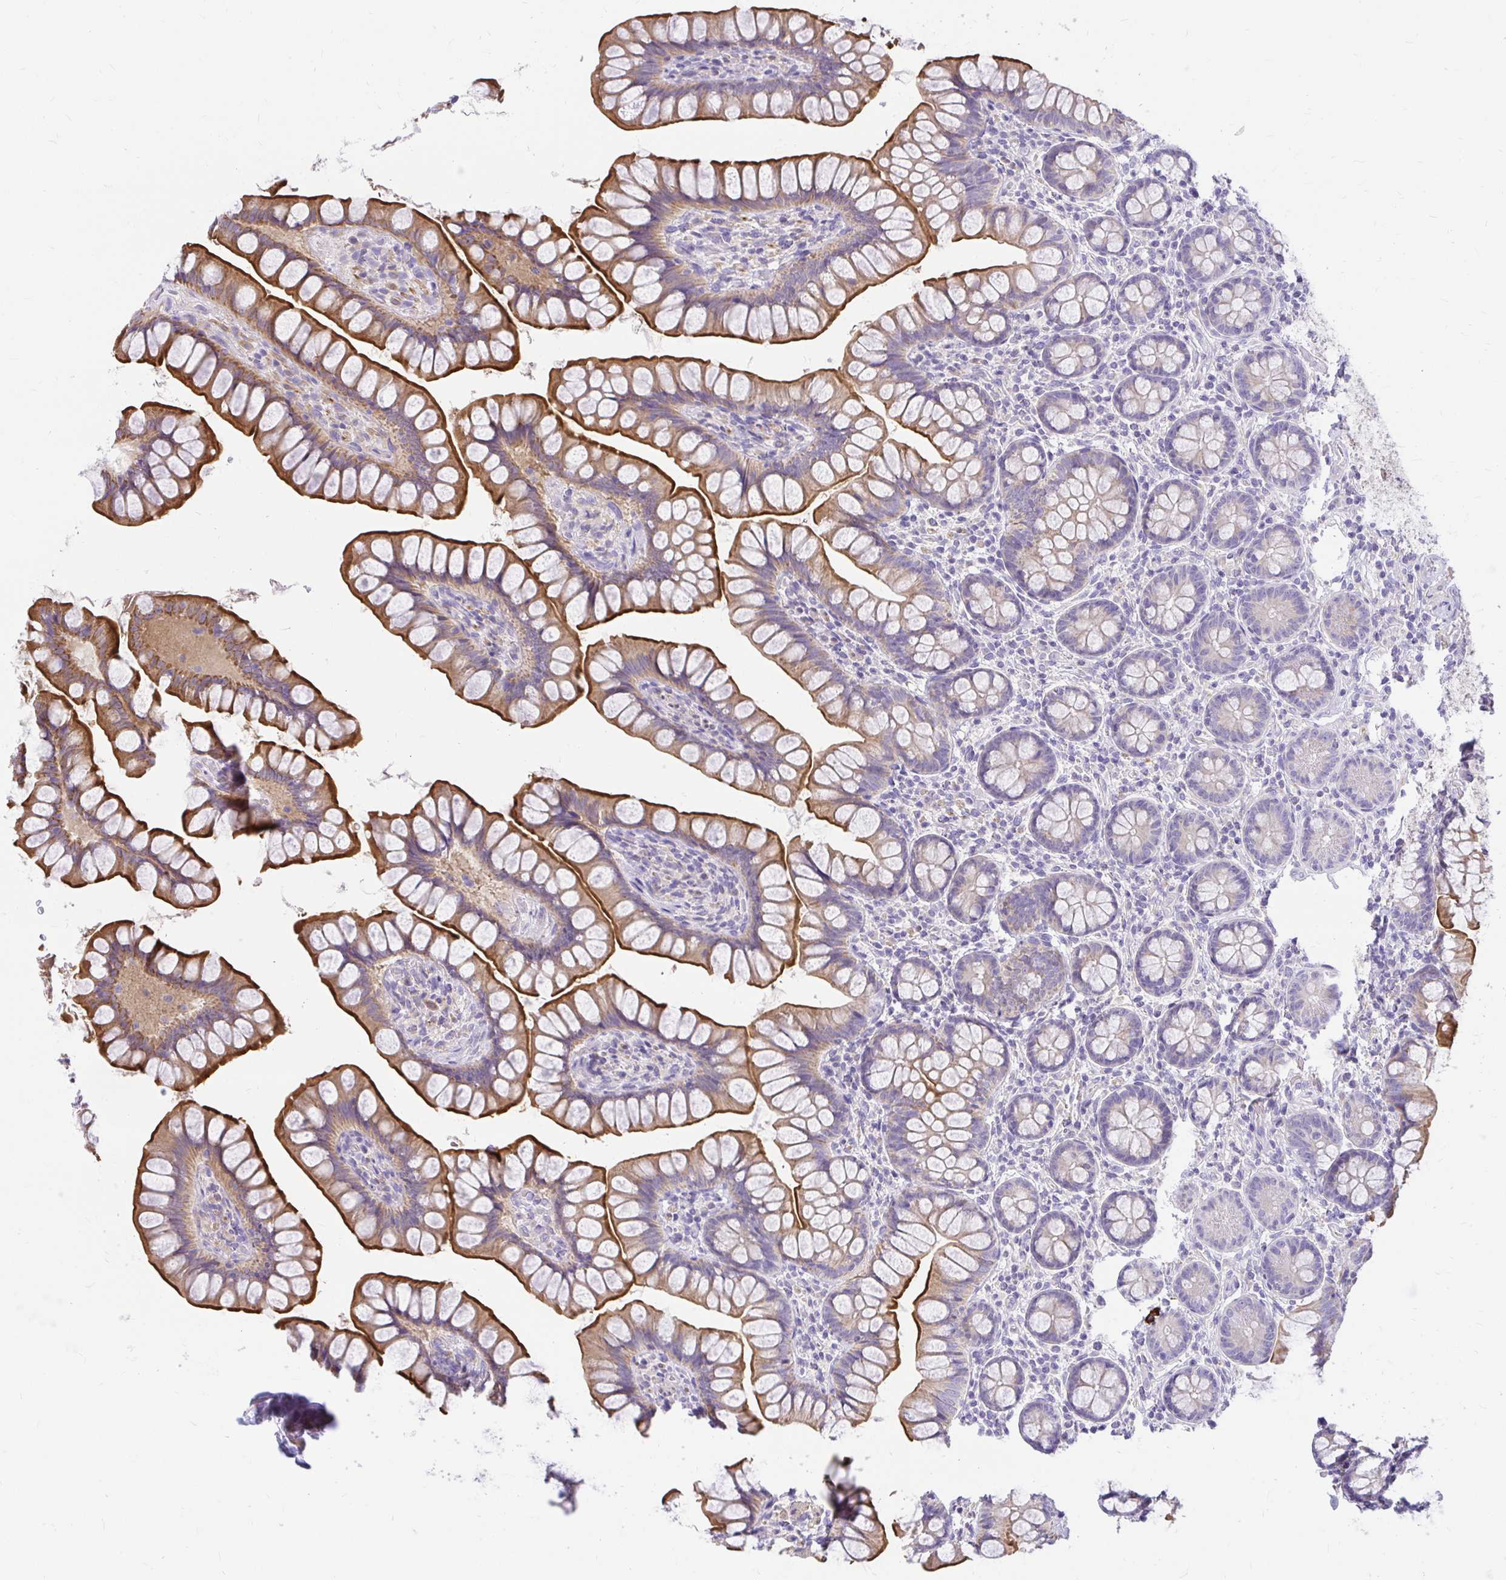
{"staining": {"intensity": "moderate", "quantity": ">75%", "location": "cytoplasmic/membranous"}, "tissue": "small intestine", "cell_type": "Glandular cells", "image_type": "normal", "snomed": [{"axis": "morphology", "description": "Normal tissue, NOS"}, {"axis": "topography", "description": "Small intestine"}], "caption": "Glandular cells demonstrate moderate cytoplasmic/membranous staining in about >75% of cells in unremarkable small intestine.", "gene": "PKN3", "patient": {"sex": "male", "age": 70}}